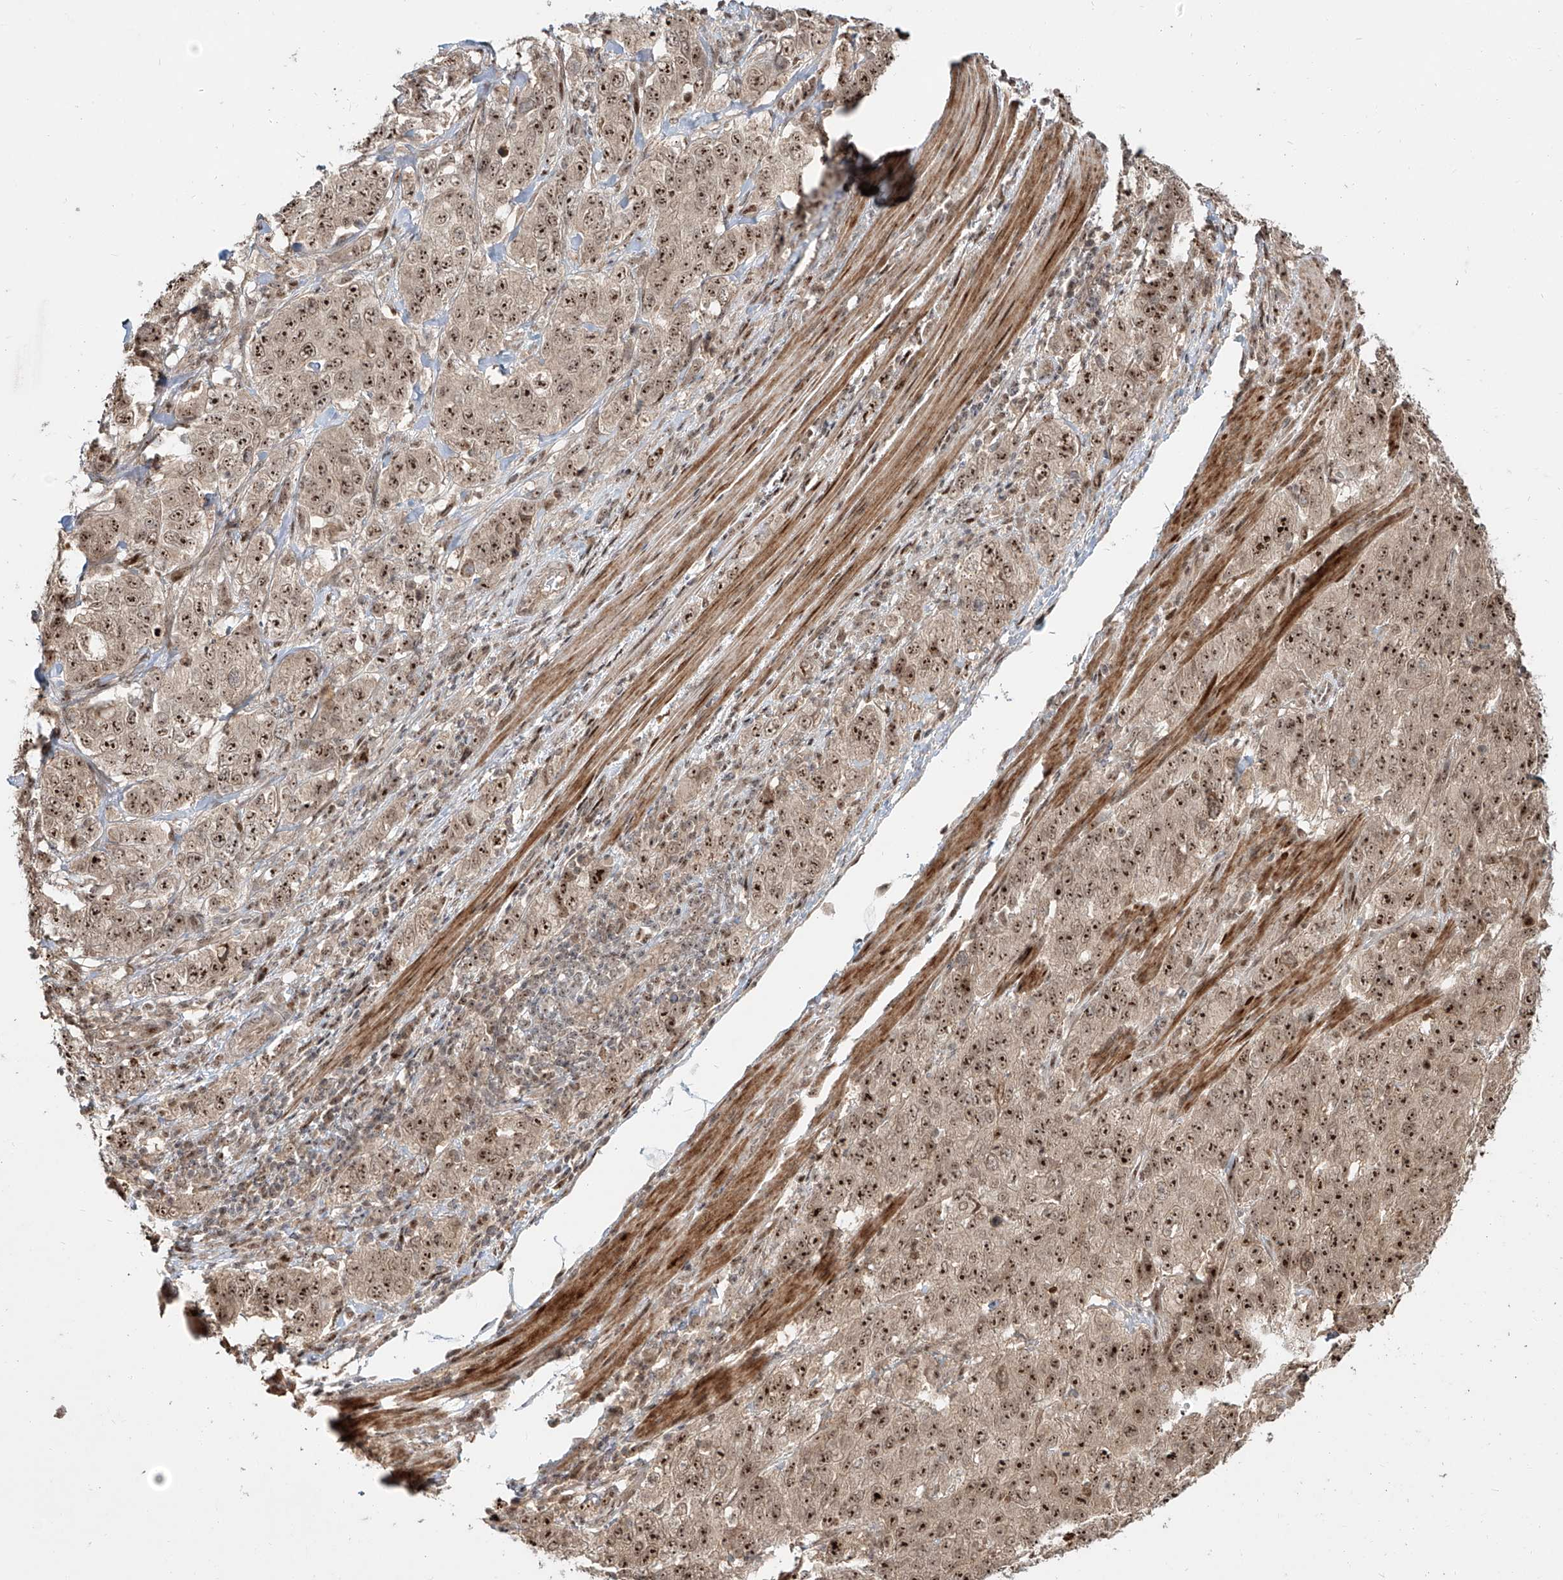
{"staining": {"intensity": "strong", "quantity": ">75%", "location": "nuclear"}, "tissue": "stomach cancer", "cell_type": "Tumor cells", "image_type": "cancer", "snomed": [{"axis": "morphology", "description": "Adenocarcinoma, NOS"}, {"axis": "topography", "description": "Stomach"}], "caption": "Protein staining of stomach cancer (adenocarcinoma) tissue reveals strong nuclear expression in about >75% of tumor cells.", "gene": "ZNF710", "patient": {"sex": "male", "age": 48}}